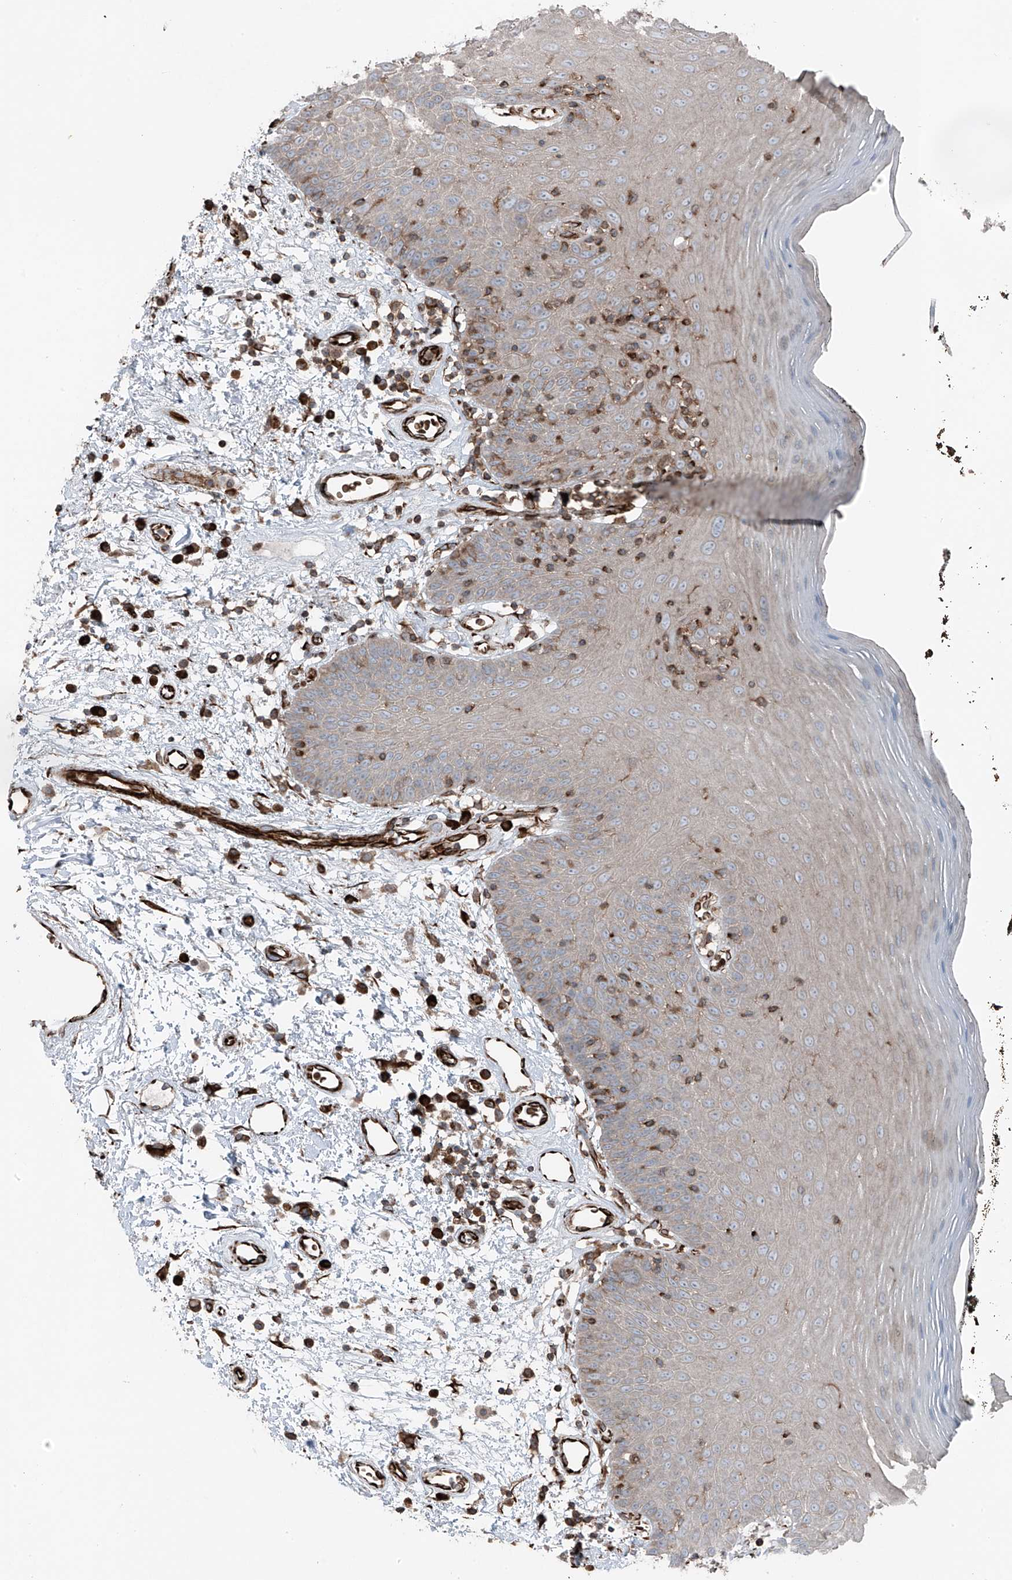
{"staining": {"intensity": "weak", "quantity": ">75%", "location": "cytoplasmic/membranous"}, "tissue": "oral mucosa", "cell_type": "Squamous epithelial cells", "image_type": "normal", "snomed": [{"axis": "morphology", "description": "Normal tissue, NOS"}, {"axis": "topography", "description": "Oral tissue"}], "caption": "Oral mucosa stained with DAB (3,3'-diaminobenzidine) immunohistochemistry (IHC) shows low levels of weak cytoplasmic/membranous positivity in approximately >75% of squamous epithelial cells. The staining is performed using DAB (3,3'-diaminobenzidine) brown chromogen to label protein expression. The nuclei are counter-stained blue using hematoxylin.", "gene": "ERLEC1", "patient": {"sex": "male", "age": 74}}